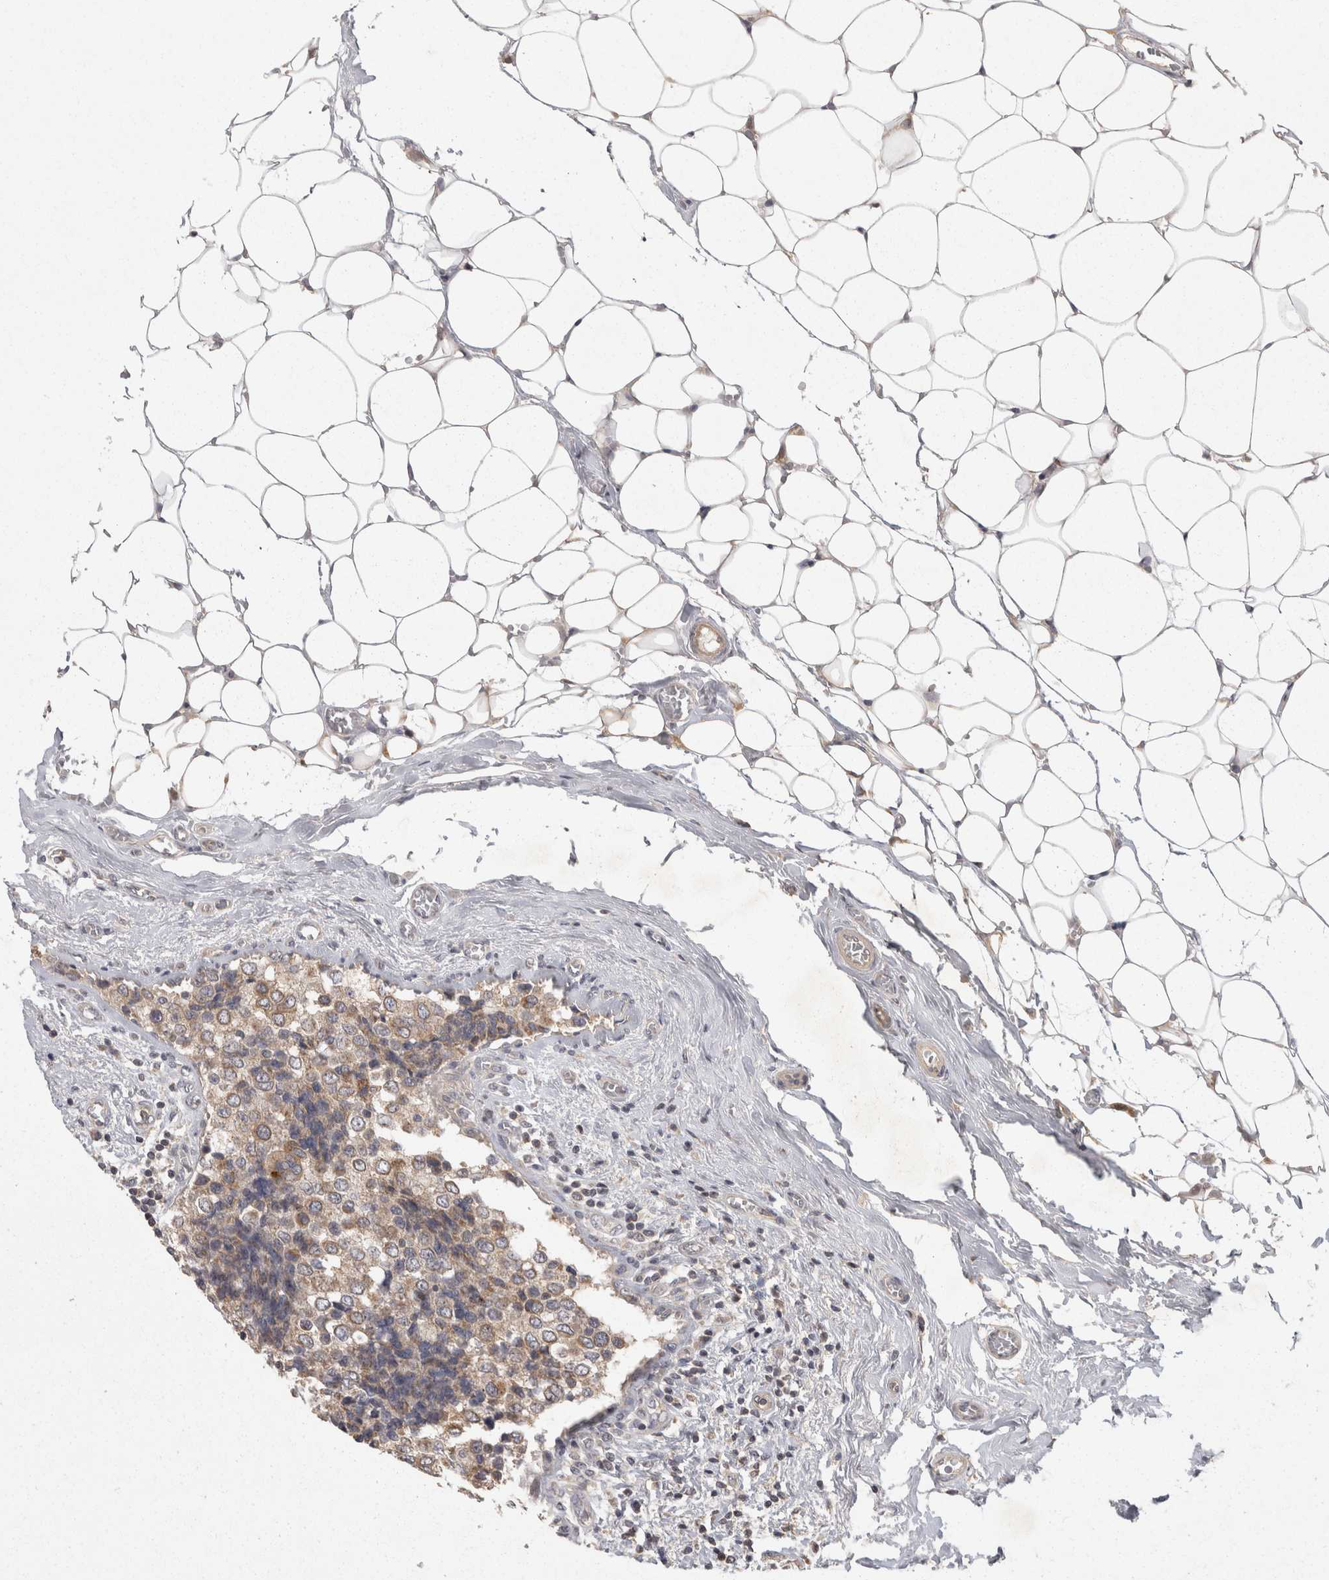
{"staining": {"intensity": "moderate", "quantity": ">75%", "location": "cytoplasmic/membranous"}, "tissue": "breast cancer", "cell_type": "Tumor cells", "image_type": "cancer", "snomed": [{"axis": "morphology", "description": "Normal tissue, NOS"}, {"axis": "morphology", "description": "Duct carcinoma"}, {"axis": "topography", "description": "Breast"}], "caption": "A high-resolution image shows IHC staining of breast cancer (invasive ductal carcinoma), which displays moderate cytoplasmic/membranous positivity in approximately >75% of tumor cells.", "gene": "ACAT2", "patient": {"sex": "female", "age": 43}}